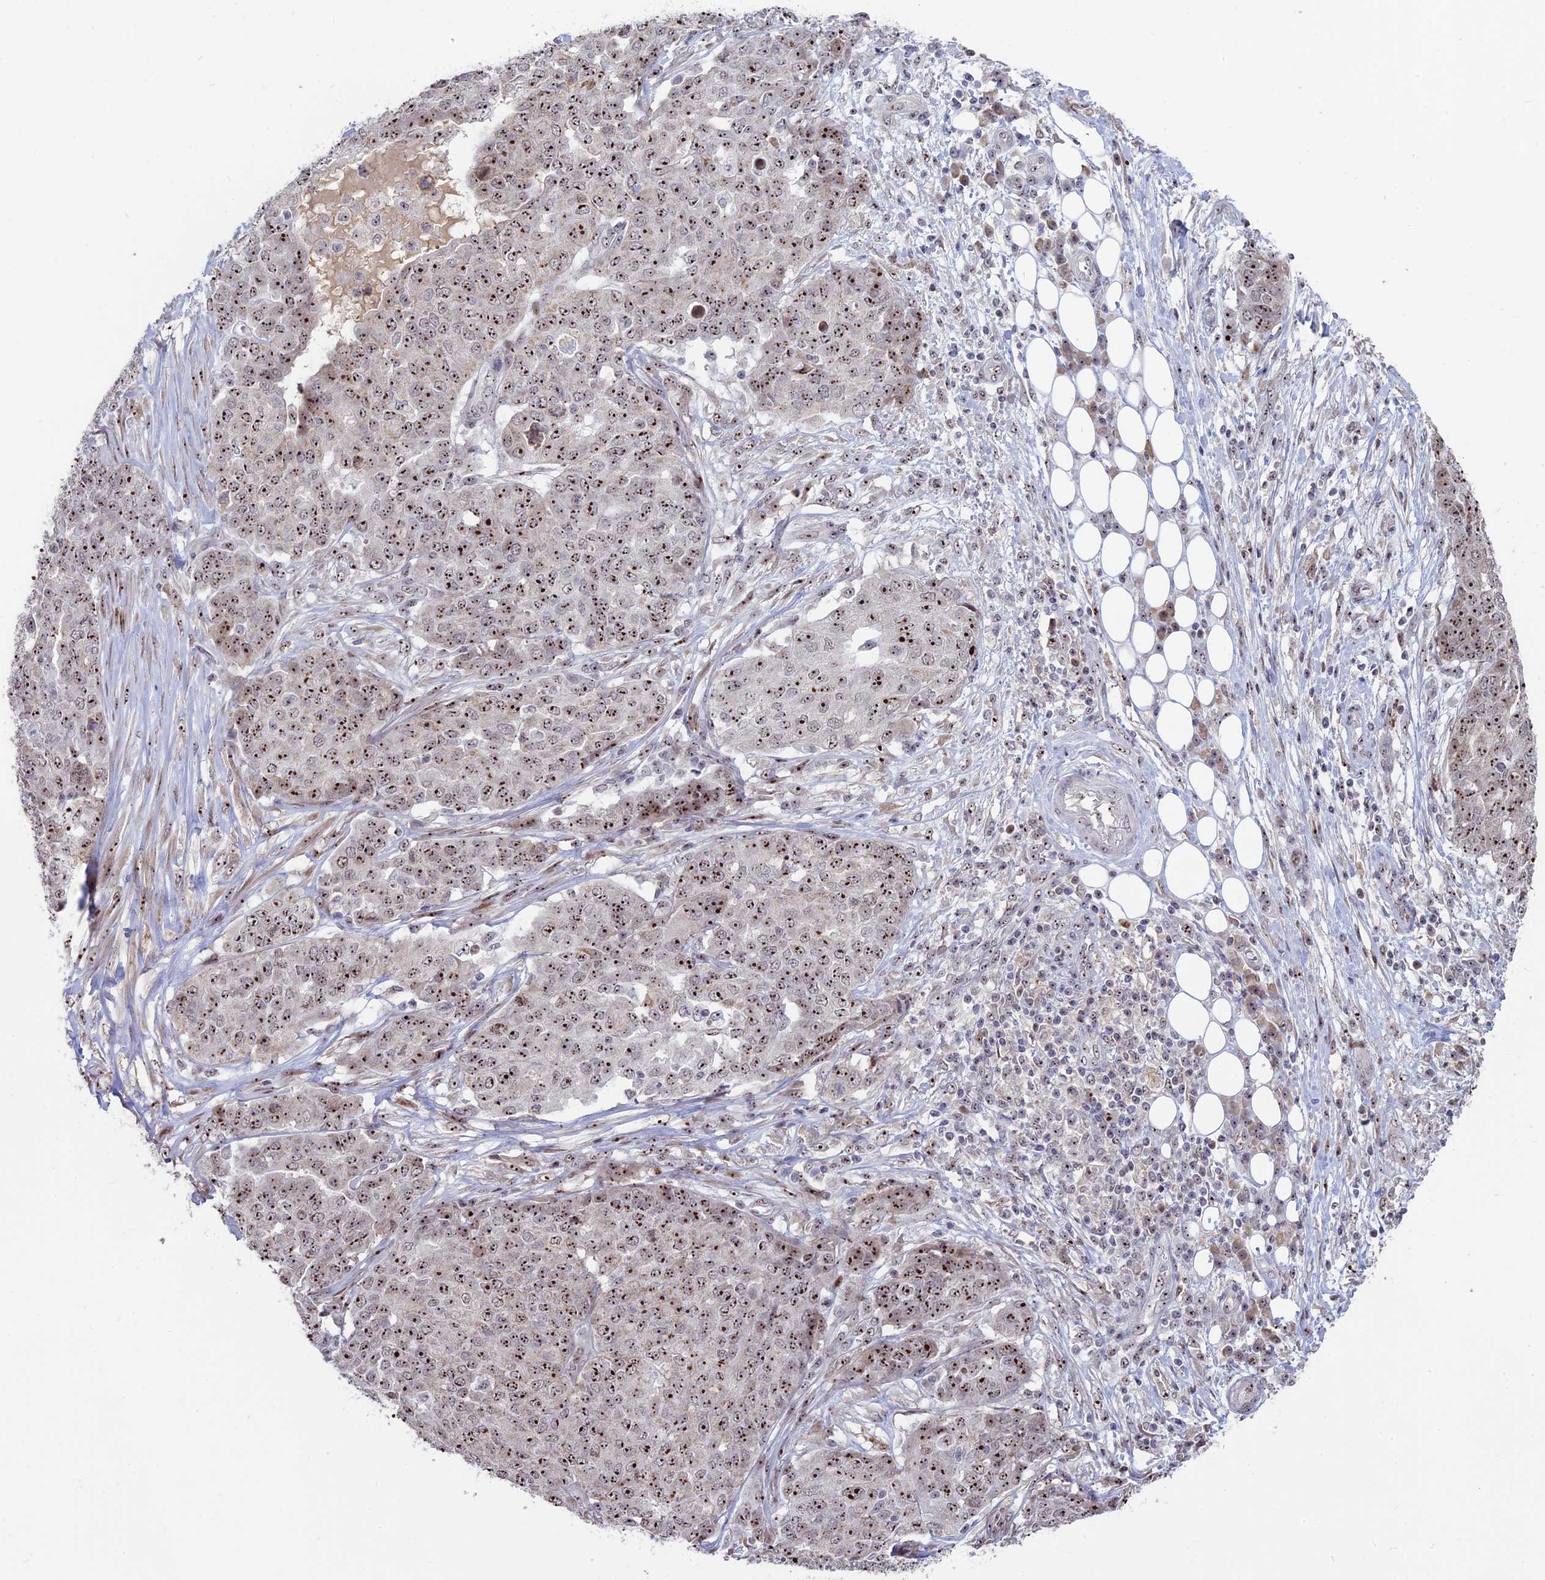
{"staining": {"intensity": "strong", "quantity": ">75%", "location": "nuclear"}, "tissue": "ovarian cancer", "cell_type": "Tumor cells", "image_type": "cancer", "snomed": [{"axis": "morphology", "description": "Cystadenocarcinoma, serous, NOS"}, {"axis": "topography", "description": "Soft tissue"}, {"axis": "topography", "description": "Ovary"}], "caption": "An immunohistochemistry image of tumor tissue is shown. Protein staining in brown labels strong nuclear positivity in ovarian cancer within tumor cells.", "gene": "FAM131A", "patient": {"sex": "female", "age": 57}}